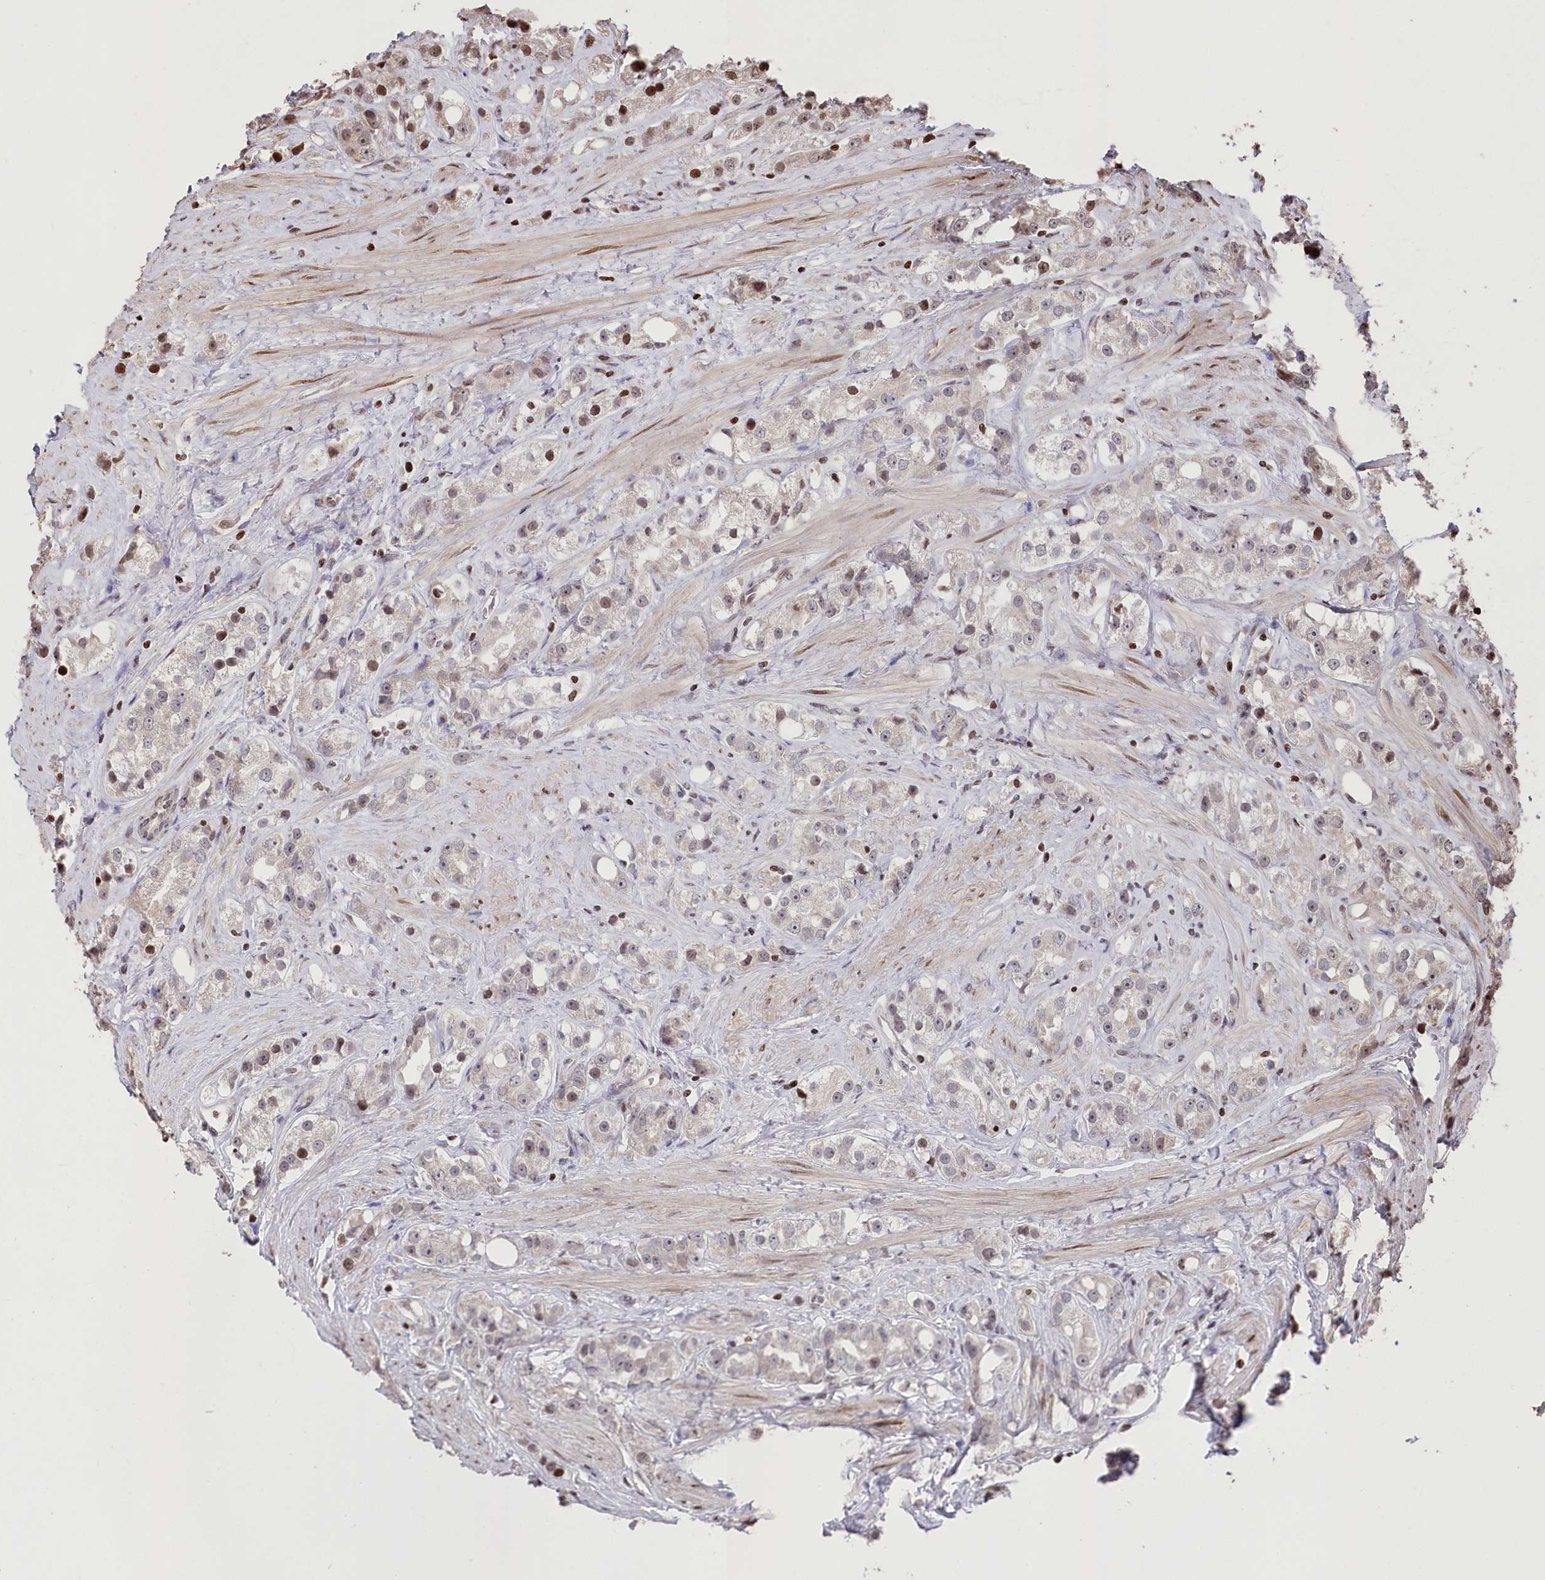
{"staining": {"intensity": "moderate", "quantity": "<25%", "location": "nuclear"}, "tissue": "prostate cancer", "cell_type": "Tumor cells", "image_type": "cancer", "snomed": [{"axis": "morphology", "description": "Adenocarcinoma, NOS"}, {"axis": "topography", "description": "Prostate"}], "caption": "Adenocarcinoma (prostate) tissue shows moderate nuclear staining in about <25% of tumor cells, visualized by immunohistochemistry. (IHC, brightfield microscopy, high magnification).", "gene": "CCSER2", "patient": {"sex": "male", "age": 79}}